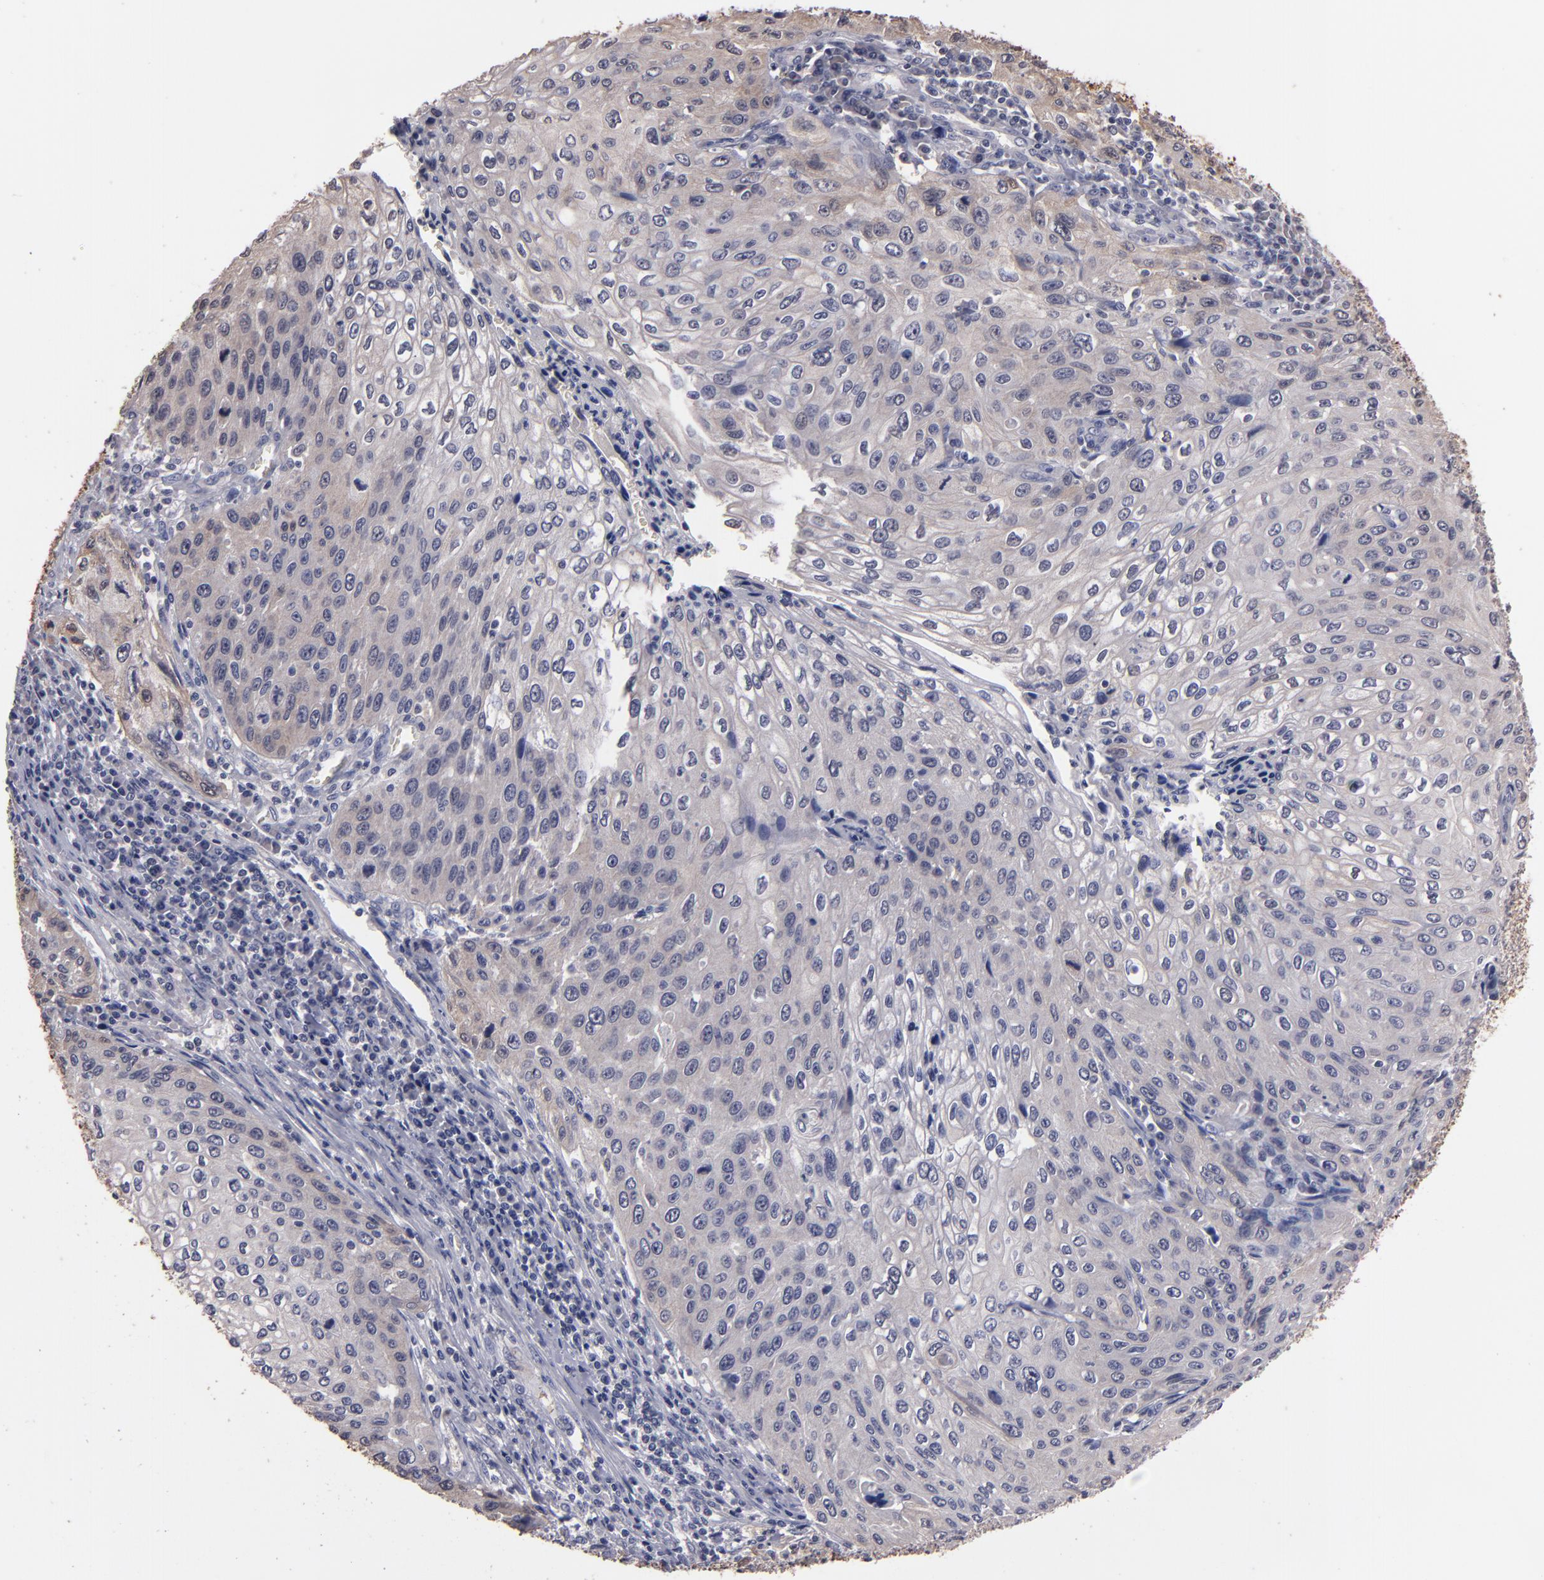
{"staining": {"intensity": "weak", "quantity": "<25%", "location": "cytoplasmic/membranous,nuclear"}, "tissue": "cervical cancer", "cell_type": "Tumor cells", "image_type": "cancer", "snomed": [{"axis": "morphology", "description": "Squamous cell carcinoma, NOS"}, {"axis": "topography", "description": "Cervix"}], "caption": "Human squamous cell carcinoma (cervical) stained for a protein using IHC displays no expression in tumor cells.", "gene": "S100A1", "patient": {"sex": "female", "age": 32}}